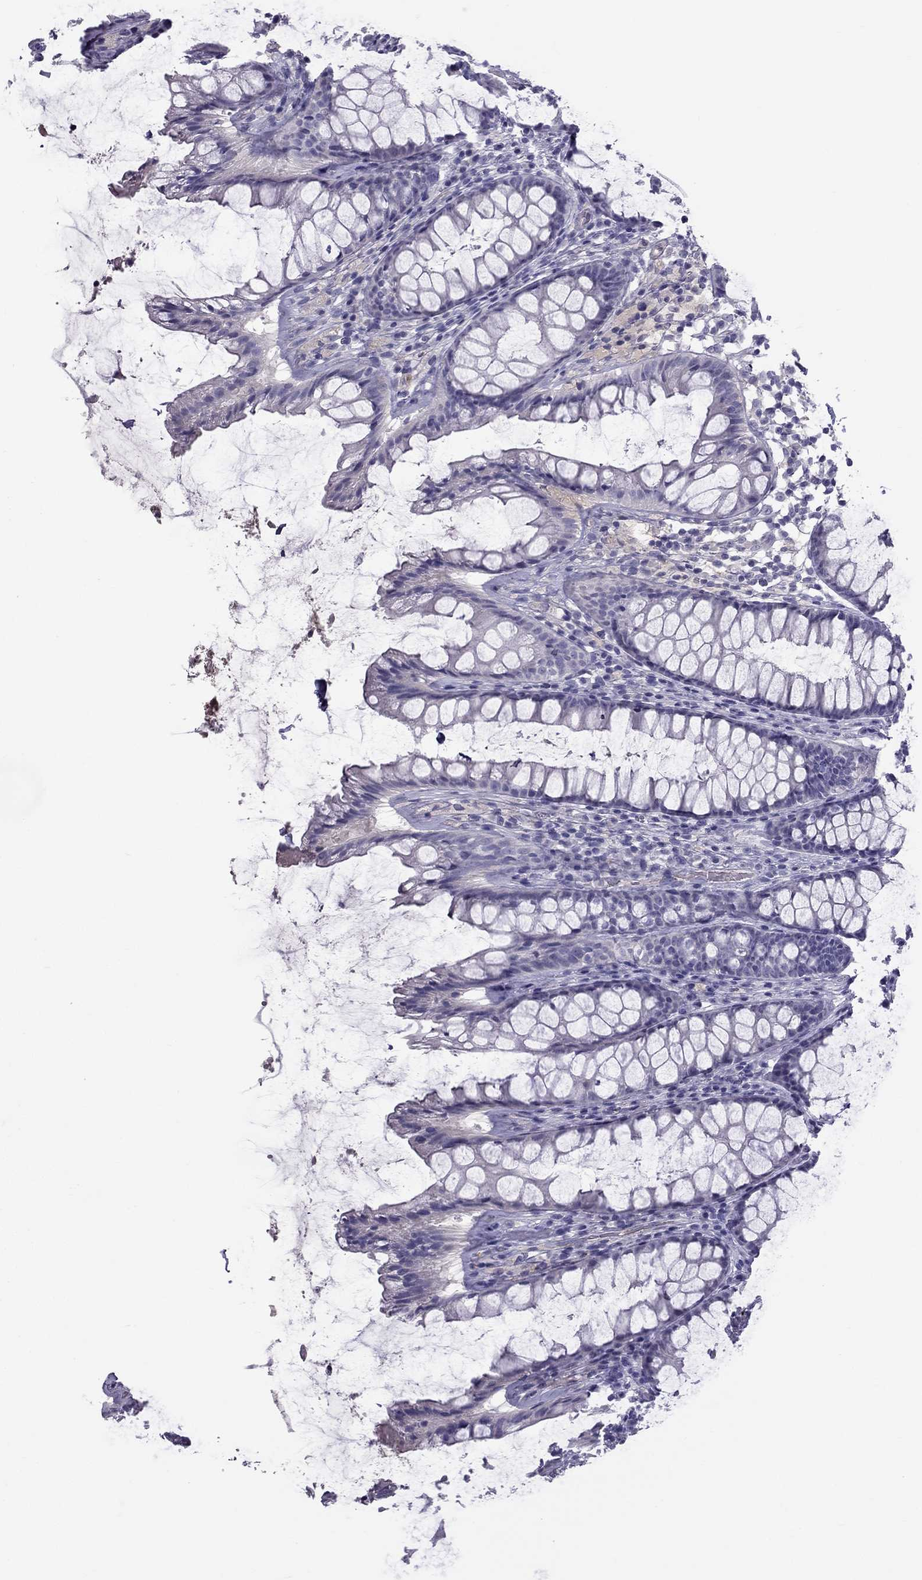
{"staining": {"intensity": "negative", "quantity": "none", "location": "none"}, "tissue": "rectum", "cell_type": "Glandular cells", "image_type": "normal", "snomed": [{"axis": "morphology", "description": "Normal tissue, NOS"}, {"axis": "topography", "description": "Rectum"}], "caption": "IHC photomicrograph of normal rectum: rectum stained with DAB shows no significant protein staining in glandular cells.", "gene": "STOML3", "patient": {"sex": "male", "age": 72}}